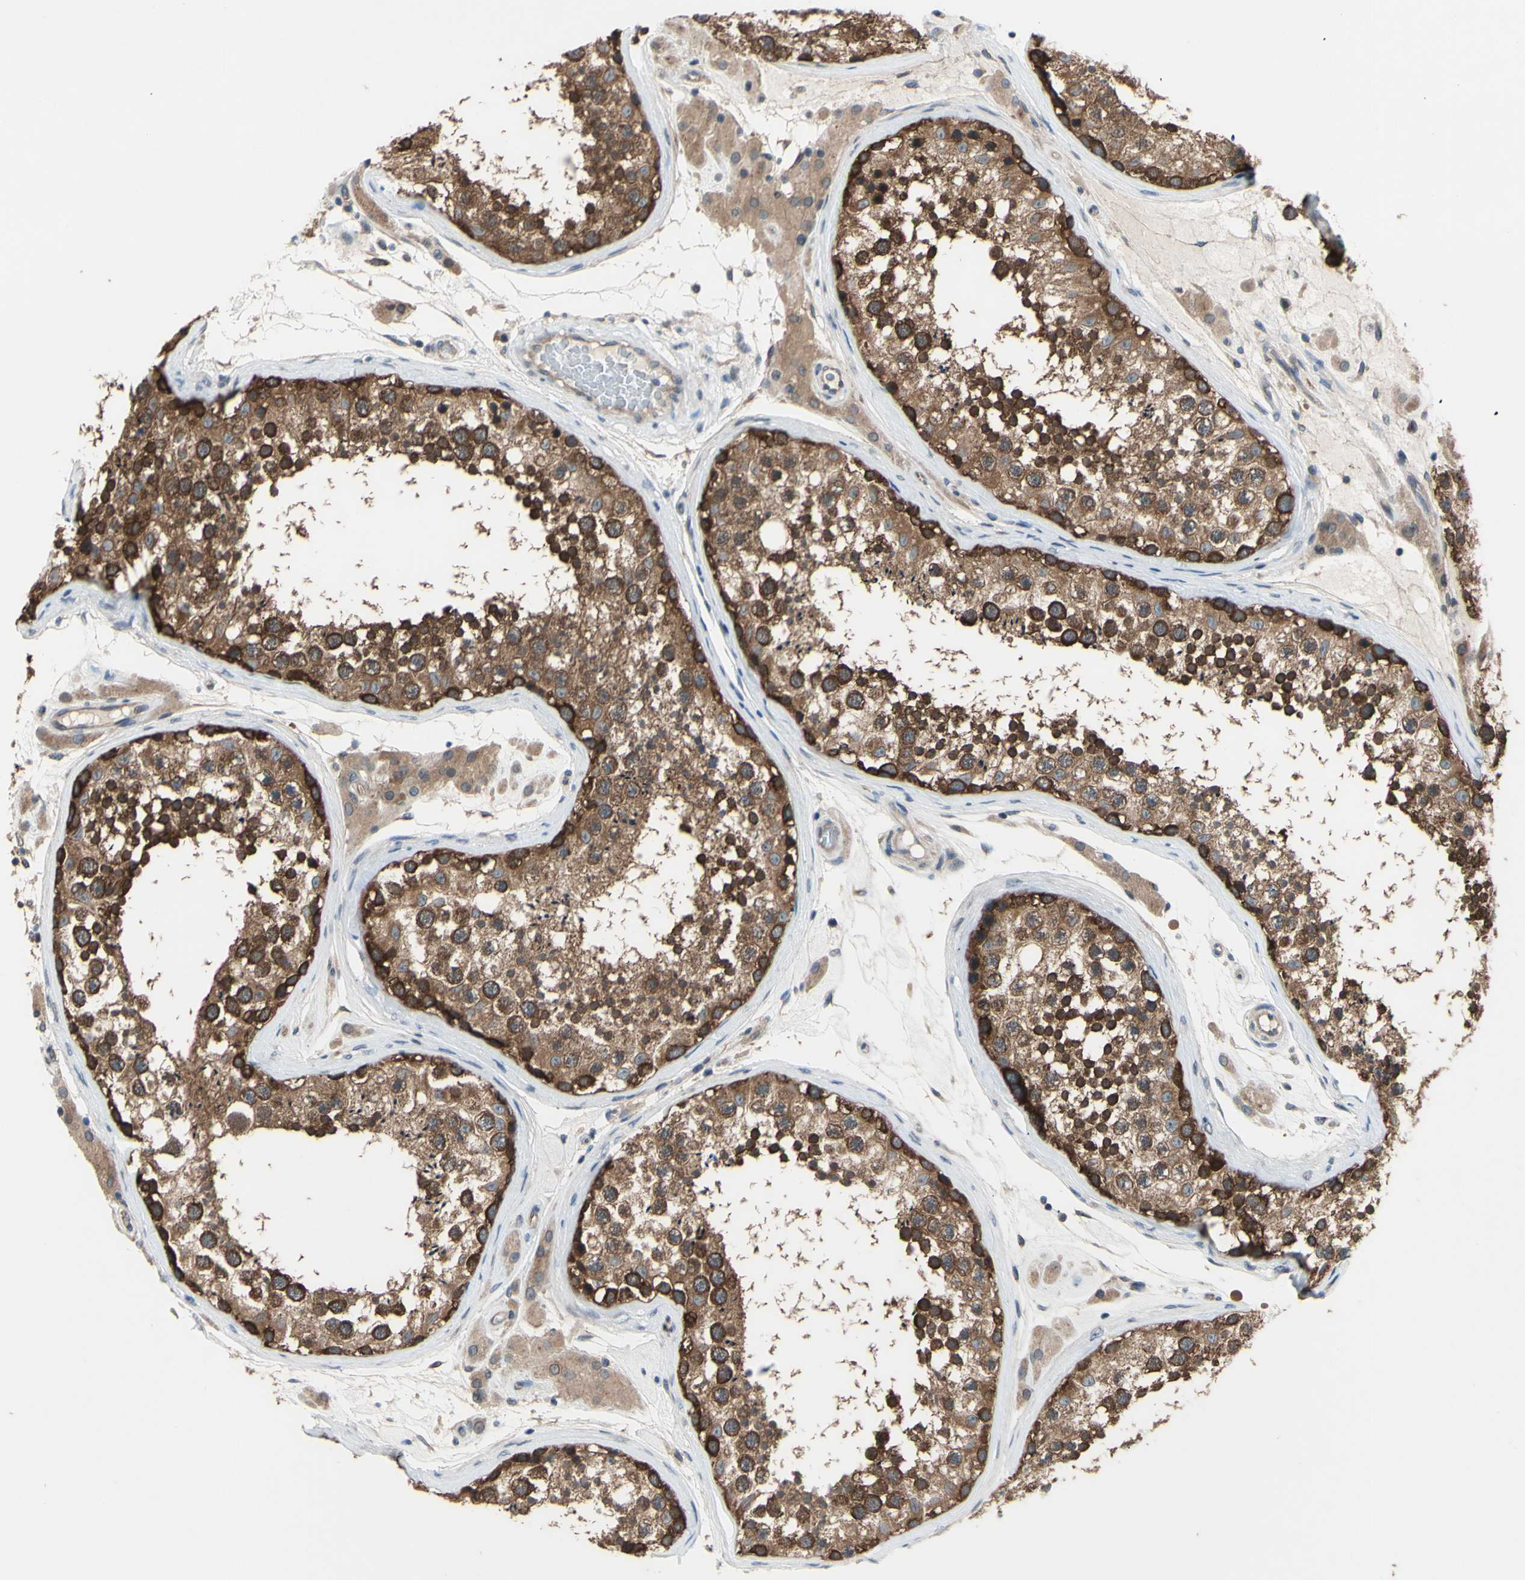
{"staining": {"intensity": "strong", "quantity": ">75%", "location": "cytoplasmic/membranous"}, "tissue": "testis", "cell_type": "Cells in seminiferous ducts", "image_type": "normal", "snomed": [{"axis": "morphology", "description": "Normal tissue, NOS"}, {"axis": "topography", "description": "Testis"}], "caption": "High-magnification brightfield microscopy of benign testis stained with DAB (brown) and counterstained with hematoxylin (blue). cells in seminiferous ducts exhibit strong cytoplasmic/membranous expression is present in about>75% of cells.", "gene": "DYNLRB1", "patient": {"sex": "male", "age": 46}}